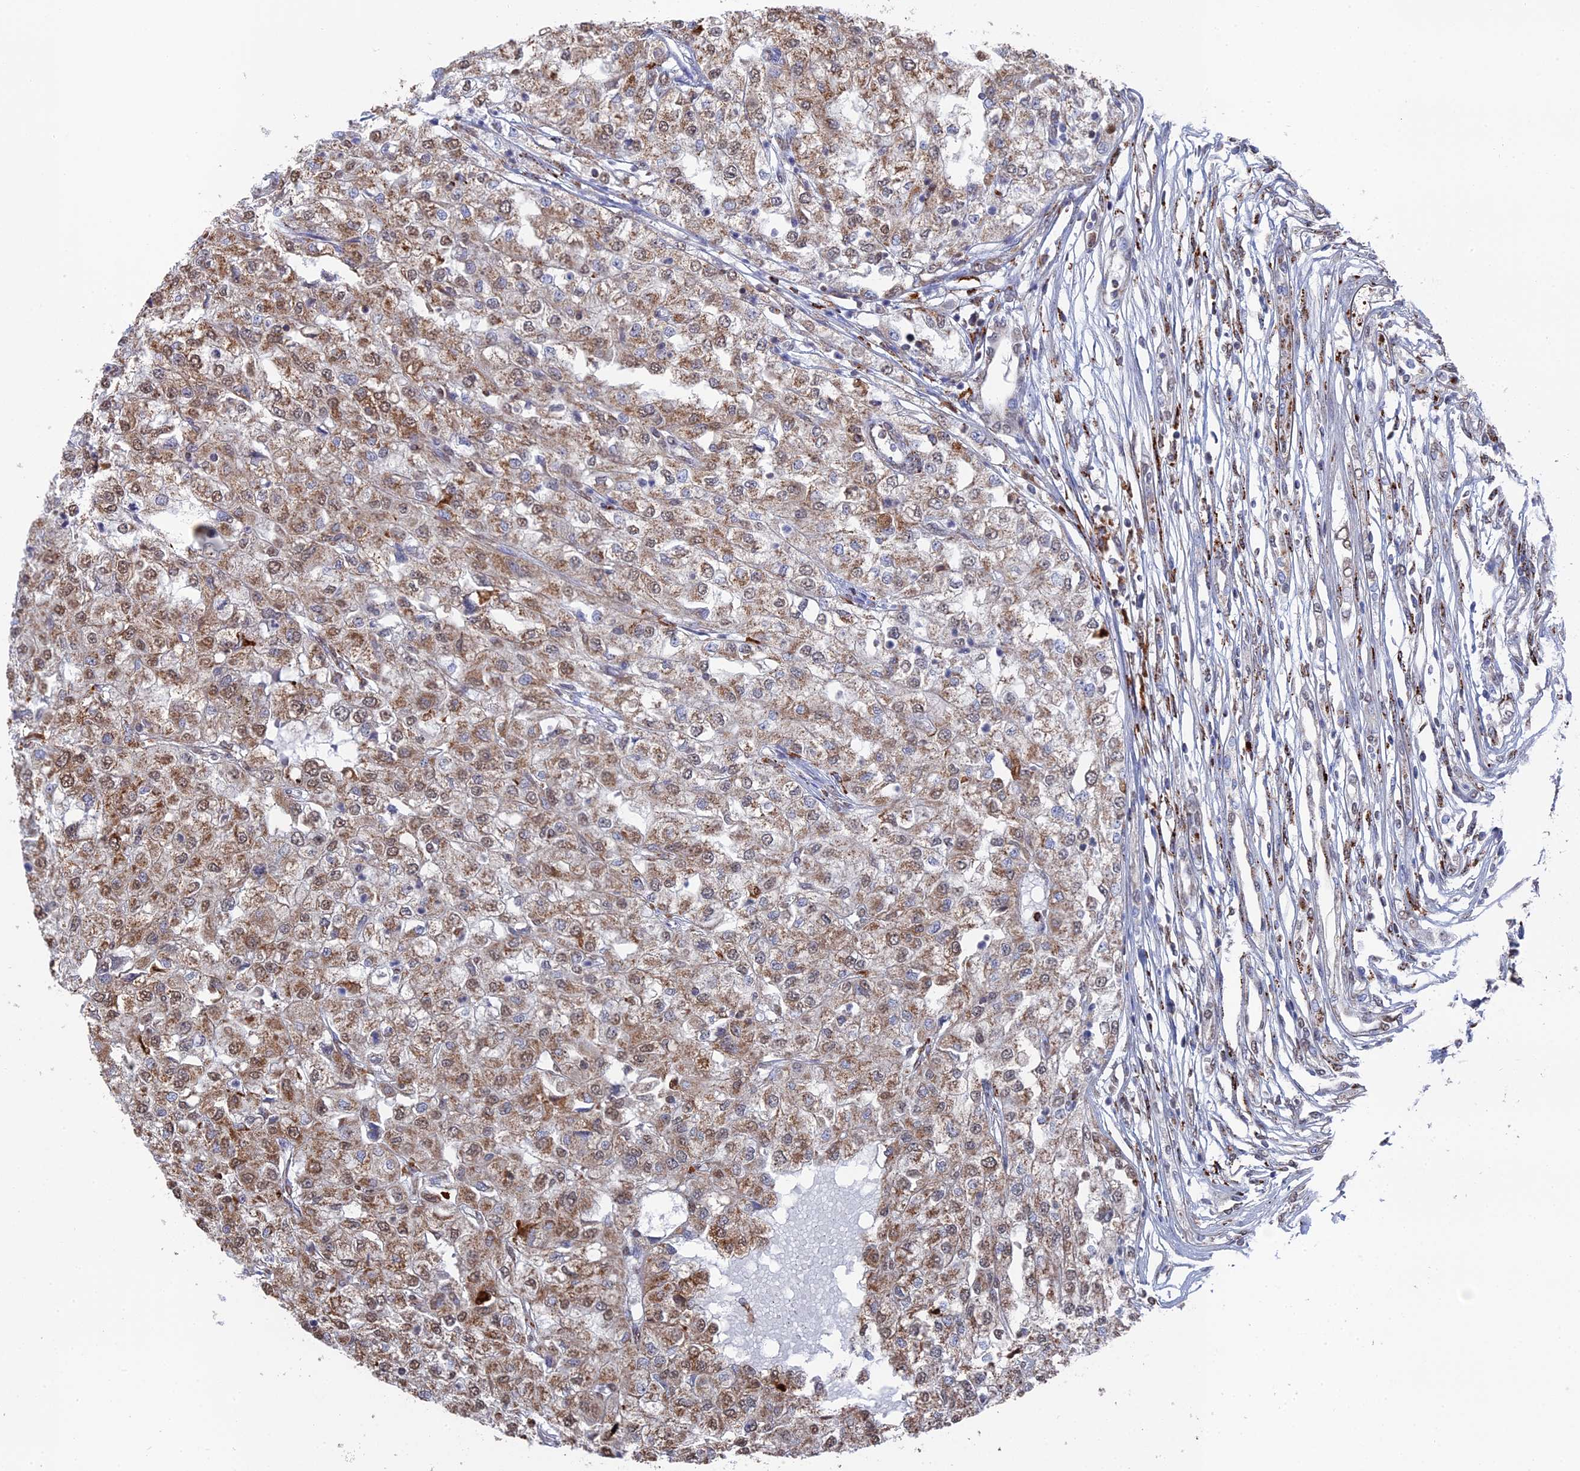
{"staining": {"intensity": "moderate", "quantity": ">75%", "location": "cytoplasmic/membranous,nuclear"}, "tissue": "renal cancer", "cell_type": "Tumor cells", "image_type": "cancer", "snomed": [{"axis": "morphology", "description": "Adenocarcinoma, NOS"}, {"axis": "topography", "description": "Kidney"}], "caption": "Brown immunohistochemical staining in adenocarcinoma (renal) exhibits moderate cytoplasmic/membranous and nuclear staining in about >75% of tumor cells.", "gene": "SMG9", "patient": {"sex": "female", "age": 54}}